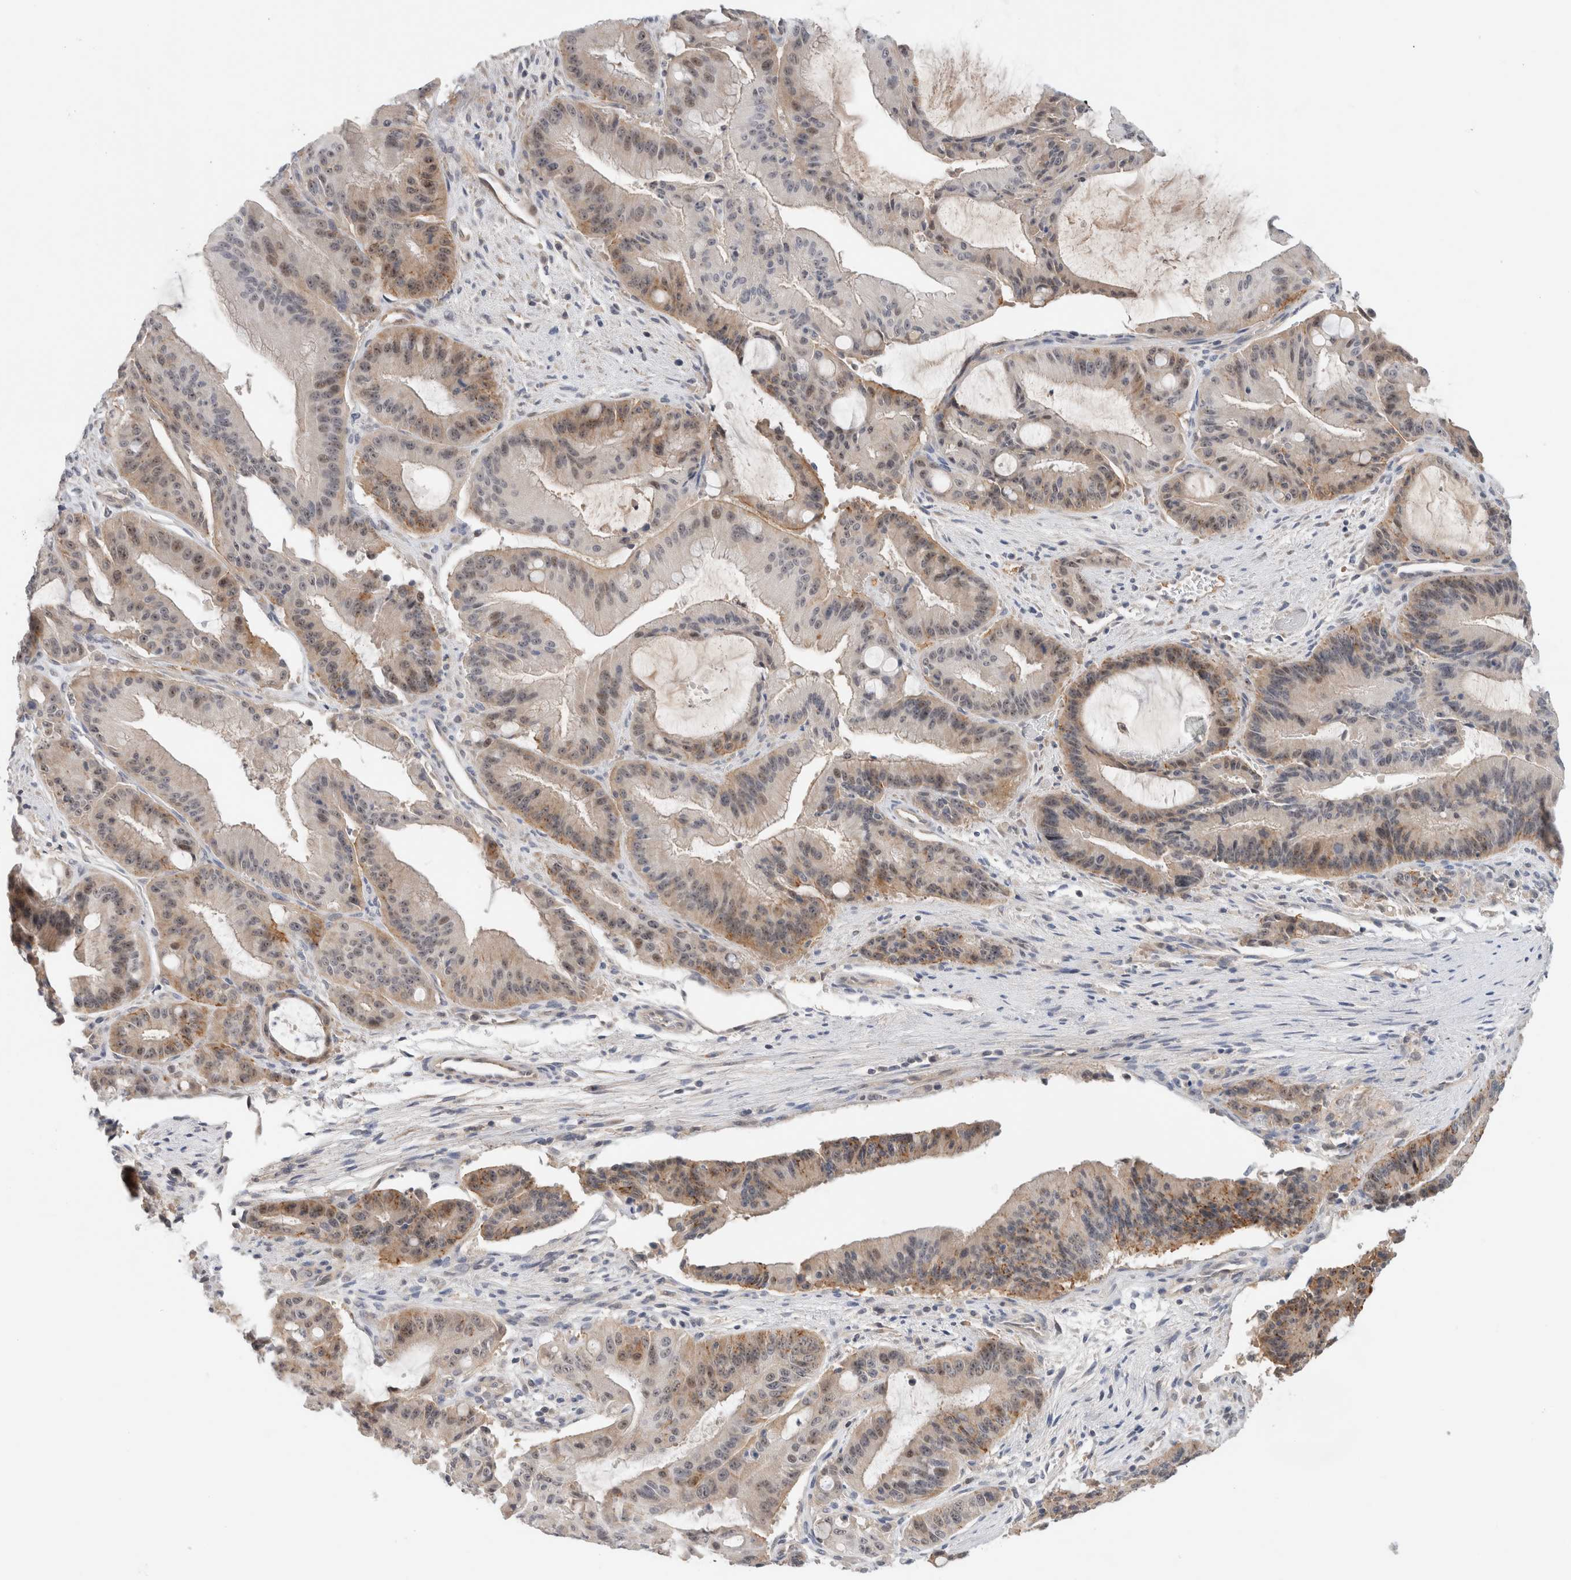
{"staining": {"intensity": "moderate", "quantity": ">75%", "location": "cytoplasmic/membranous,nuclear"}, "tissue": "liver cancer", "cell_type": "Tumor cells", "image_type": "cancer", "snomed": [{"axis": "morphology", "description": "Normal tissue, NOS"}, {"axis": "morphology", "description": "Cholangiocarcinoma"}, {"axis": "topography", "description": "Liver"}, {"axis": "topography", "description": "Peripheral nerve tissue"}], "caption": "Immunohistochemistry (DAB (3,3'-diaminobenzidine)) staining of human liver cancer (cholangiocarcinoma) exhibits moderate cytoplasmic/membranous and nuclear protein staining in approximately >75% of tumor cells.", "gene": "HCN3", "patient": {"sex": "female", "age": 73}}